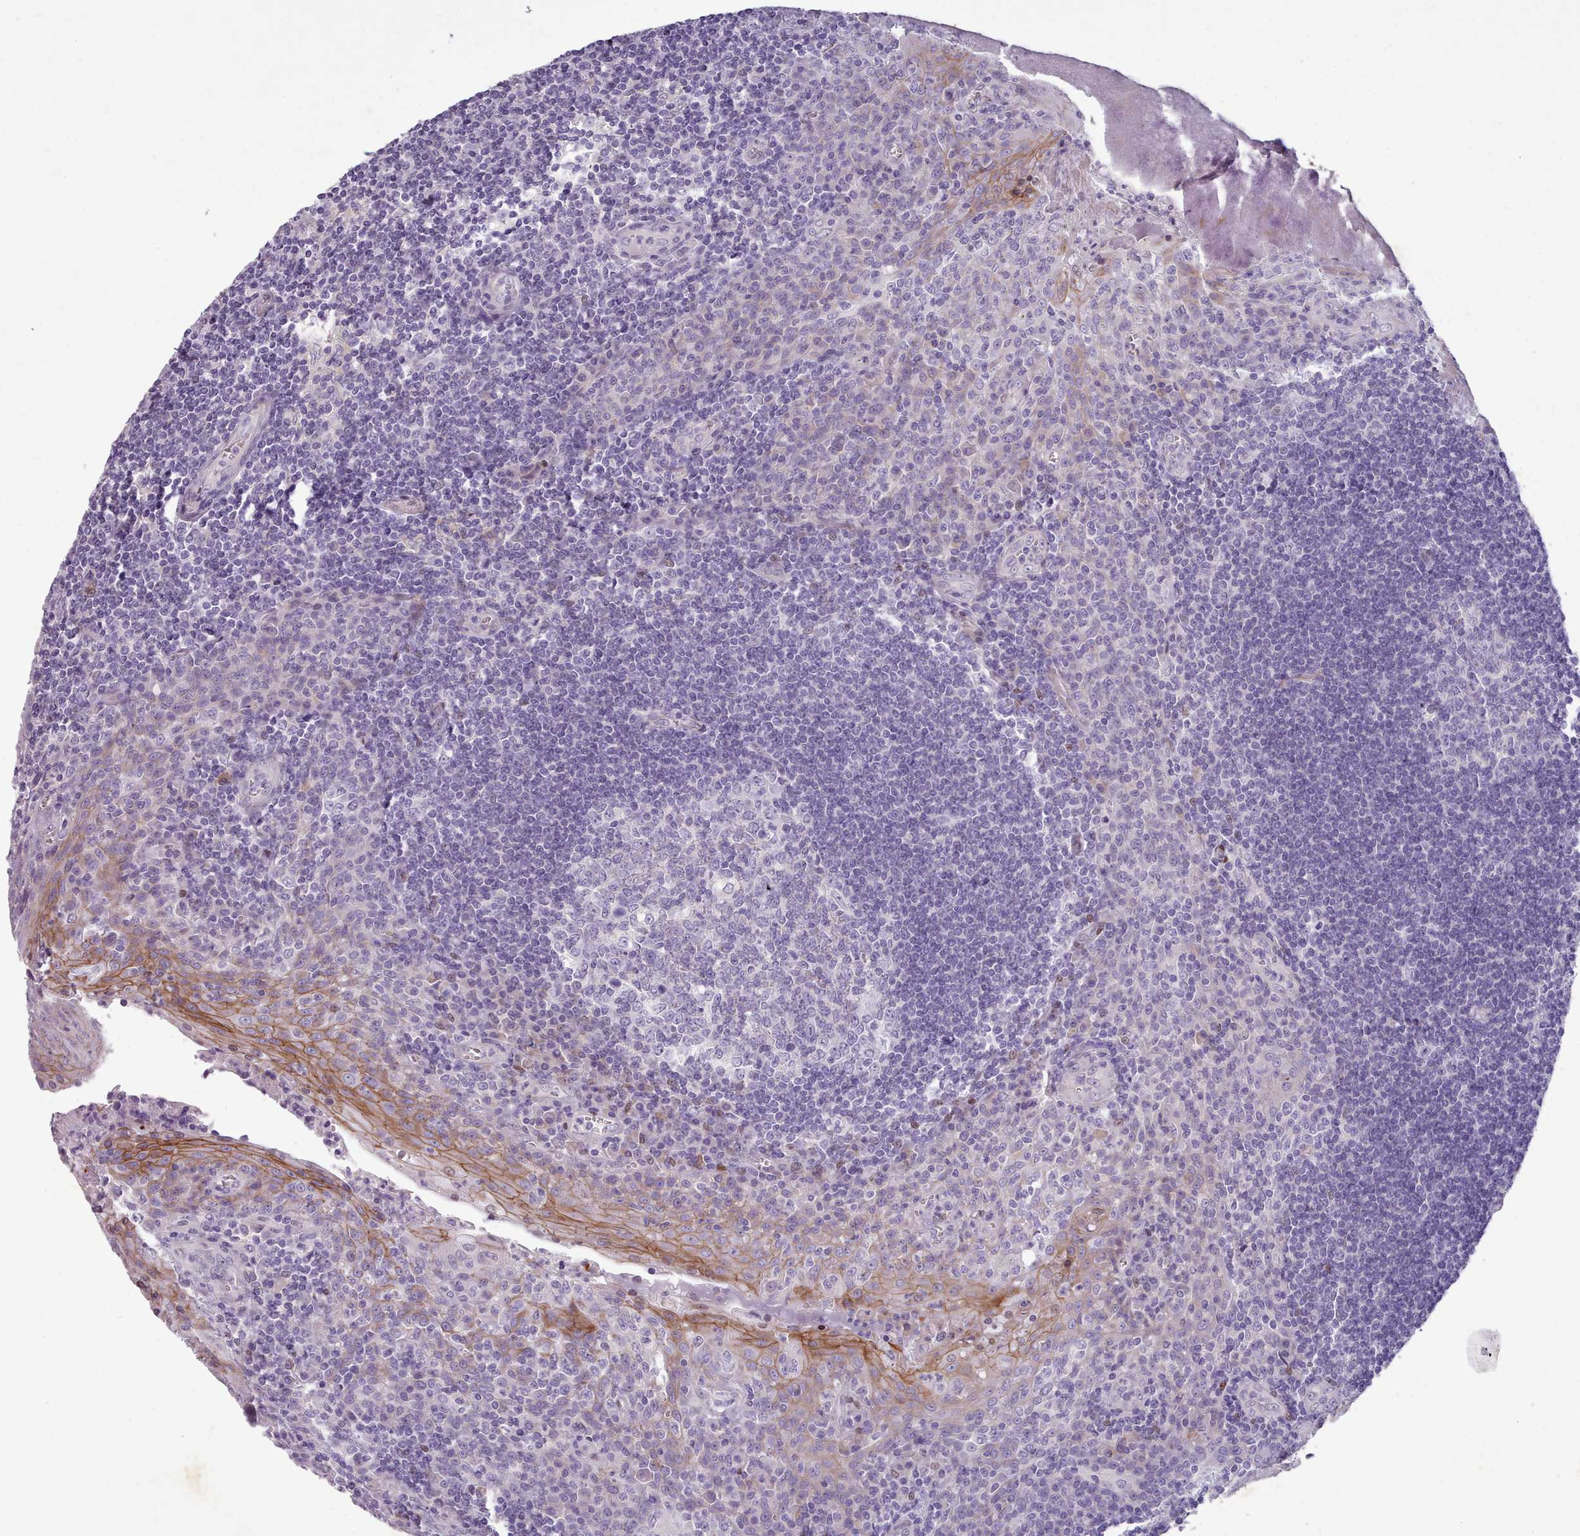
{"staining": {"intensity": "negative", "quantity": "none", "location": "none"}, "tissue": "tonsil", "cell_type": "Germinal center cells", "image_type": "normal", "snomed": [{"axis": "morphology", "description": "Normal tissue, NOS"}, {"axis": "topography", "description": "Tonsil"}], "caption": "A high-resolution micrograph shows IHC staining of benign tonsil, which reveals no significant expression in germinal center cells.", "gene": "KCNT2", "patient": {"sex": "male", "age": 27}}